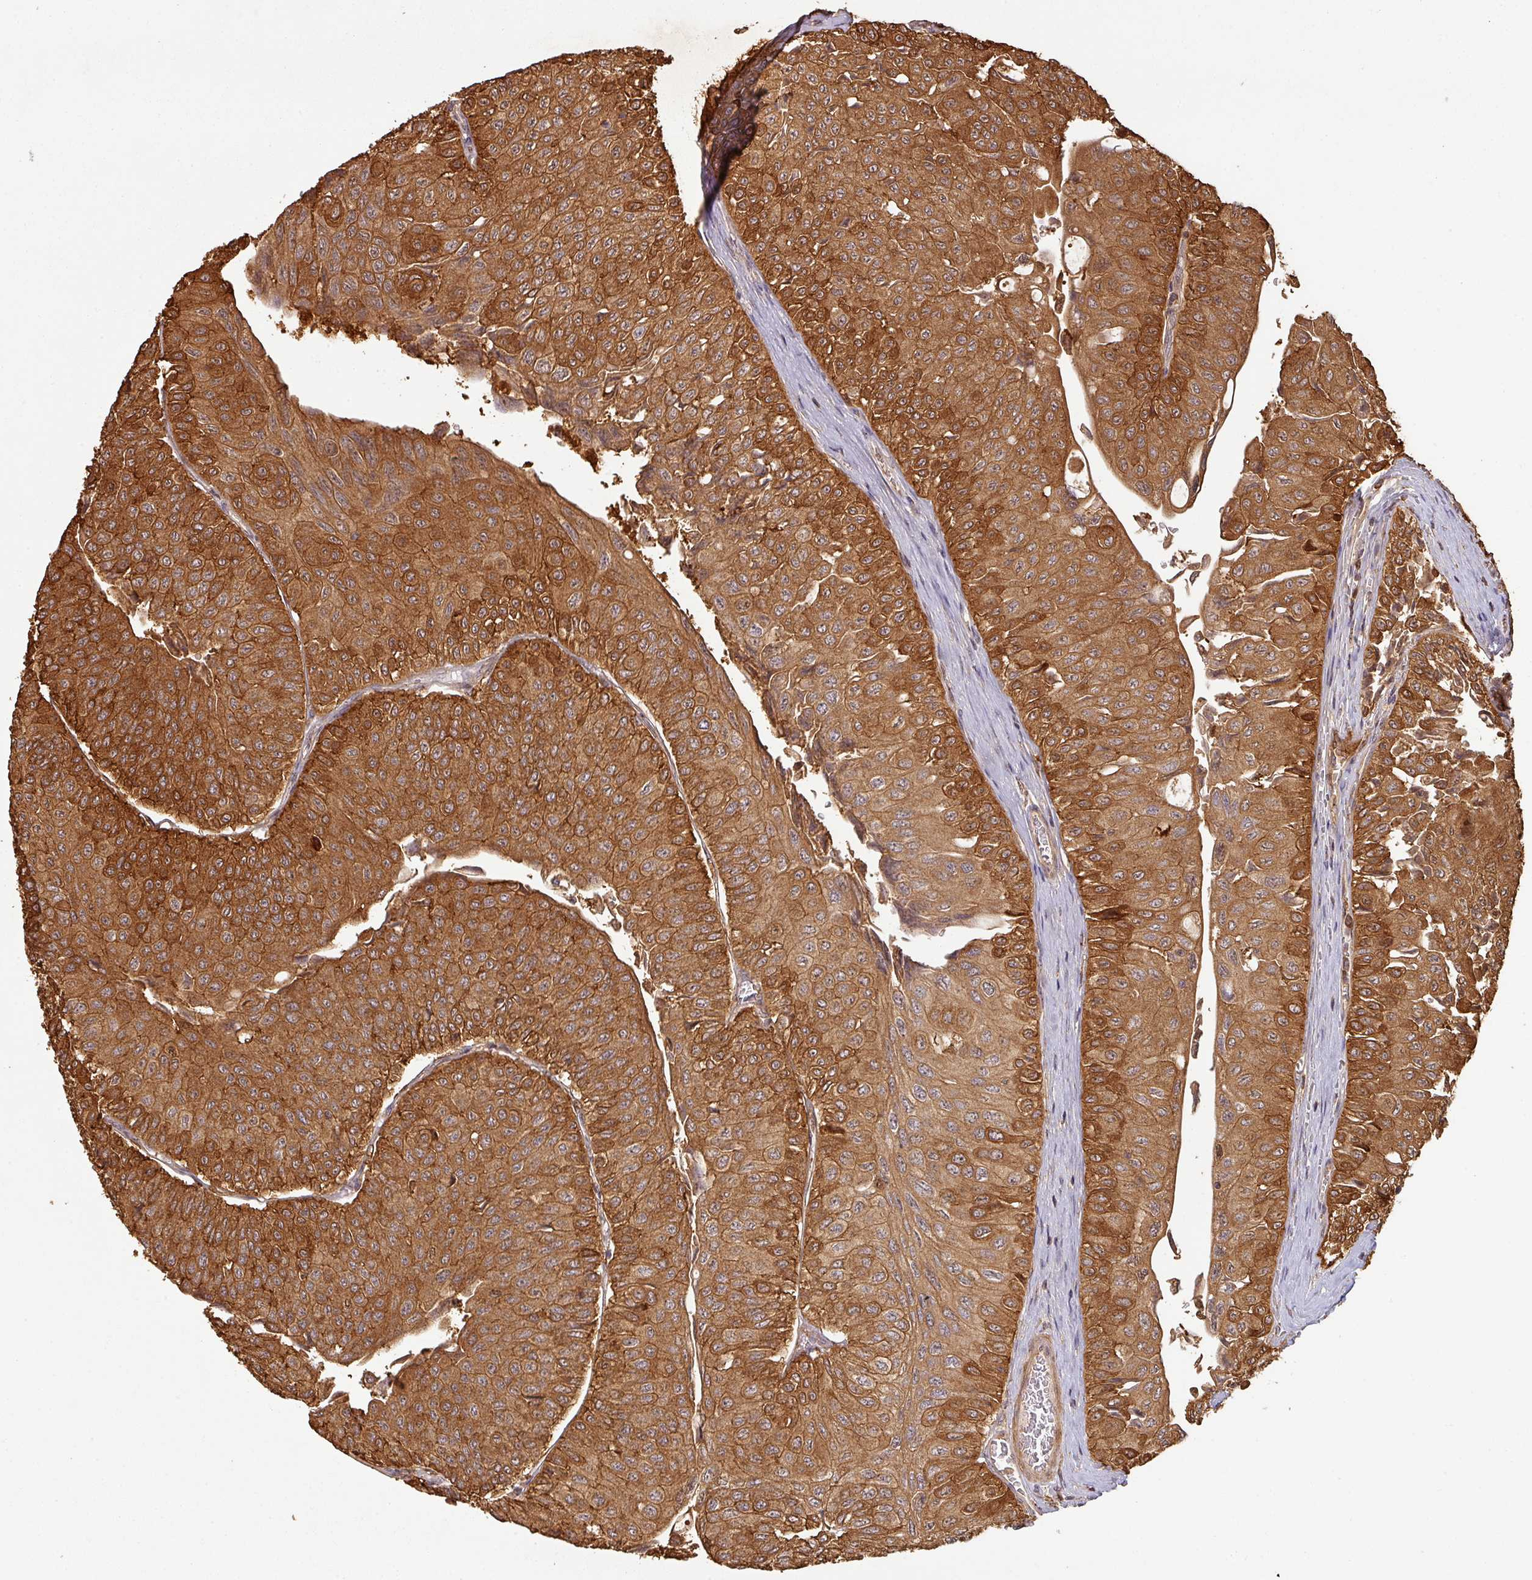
{"staining": {"intensity": "strong", "quantity": ">75%", "location": "cytoplasmic/membranous"}, "tissue": "urothelial cancer", "cell_type": "Tumor cells", "image_type": "cancer", "snomed": [{"axis": "morphology", "description": "Urothelial carcinoma, NOS"}, {"axis": "topography", "description": "Urinary bladder"}], "caption": "Brown immunohistochemical staining in human transitional cell carcinoma reveals strong cytoplasmic/membranous positivity in approximately >75% of tumor cells.", "gene": "ZNF322", "patient": {"sex": "male", "age": 59}}